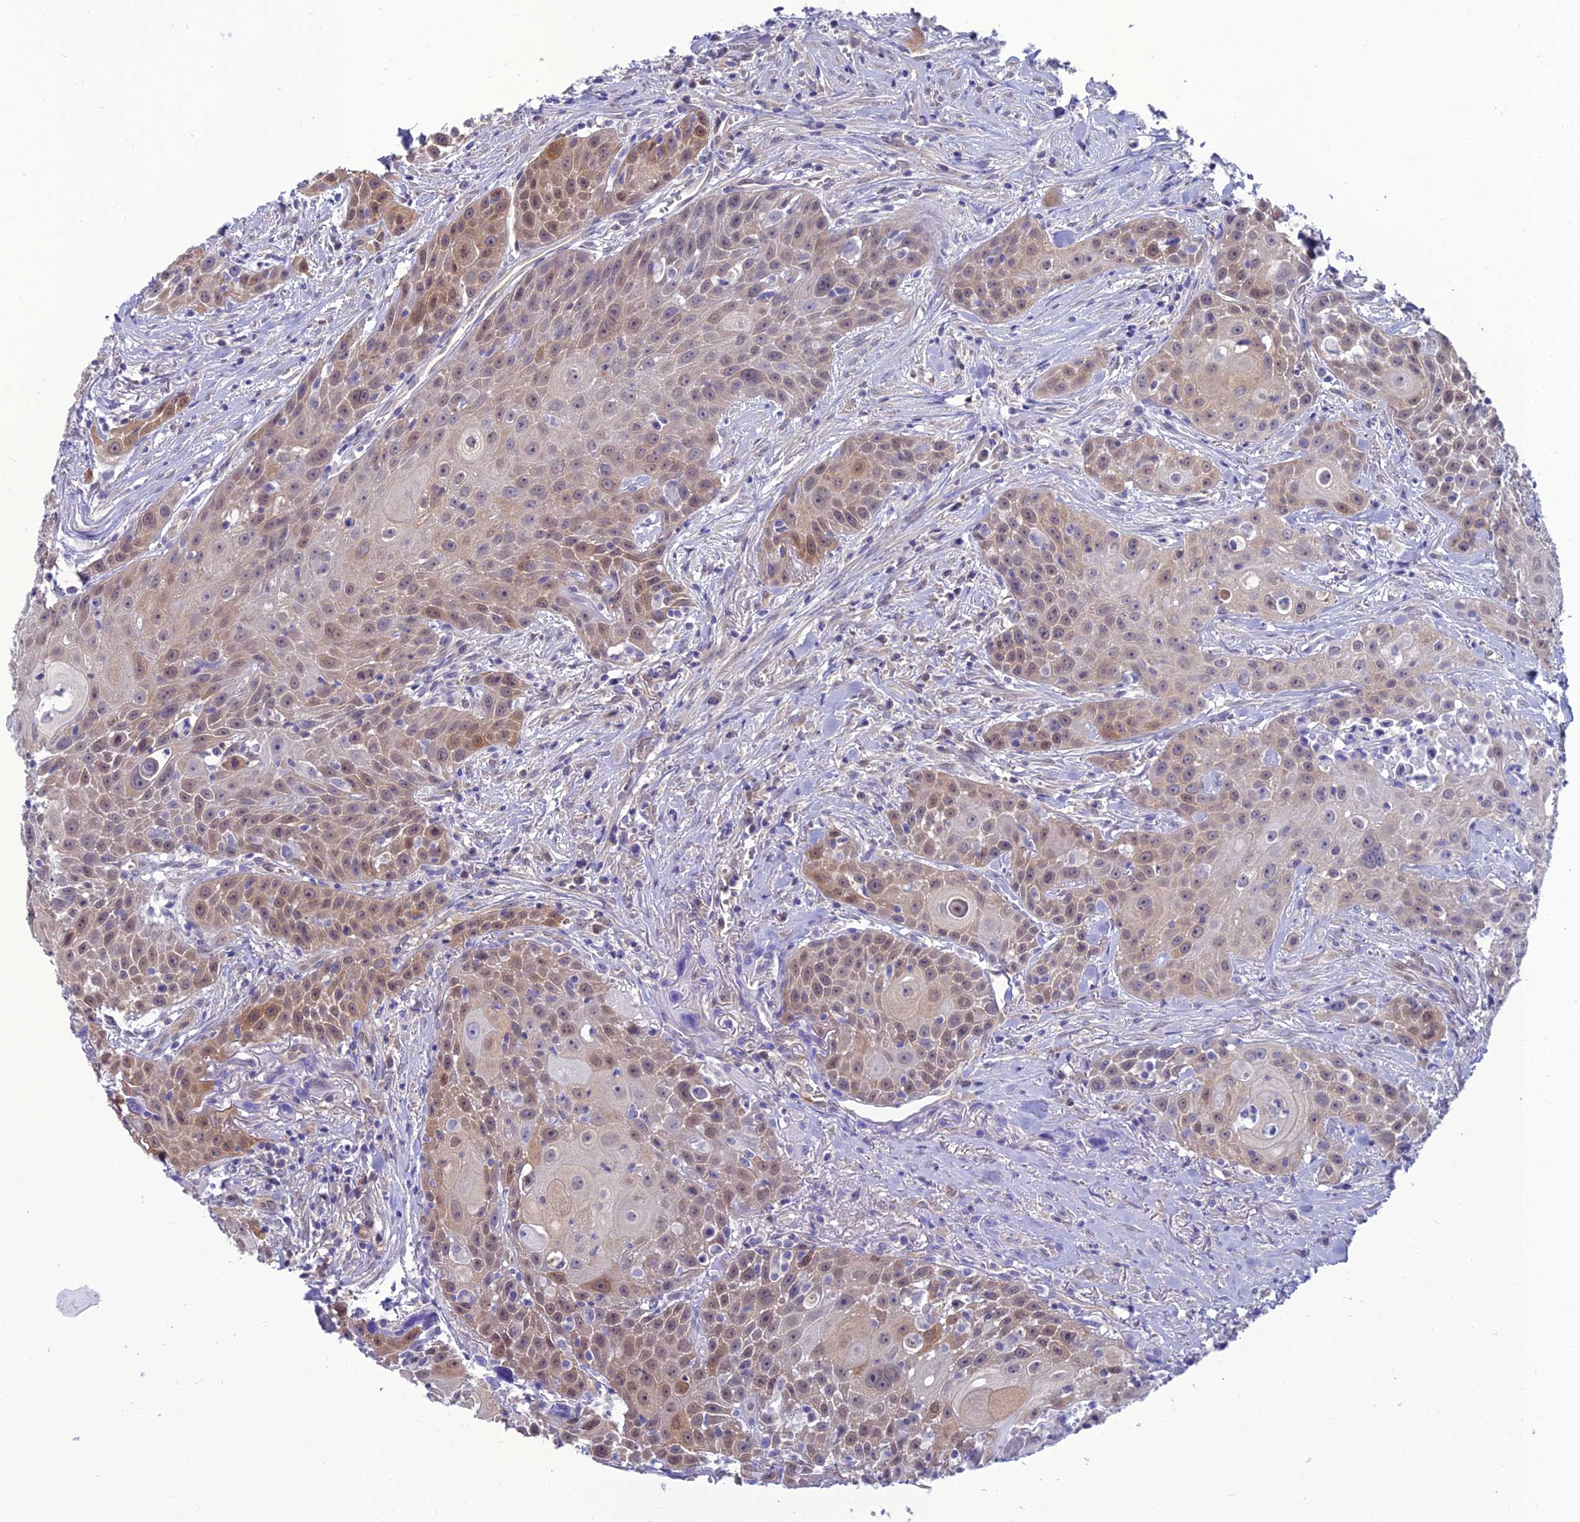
{"staining": {"intensity": "moderate", "quantity": "25%-75%", "location": "cytoplasmic/membranous"}, "tissue": "head and neck cancer", "cell_type": "Tumor cells", "image_type": "cancer", "snomed": [{"axis": "morphology", "description": "Squamous cell carcinoma, NOS"}, {"axis": "topography", "description": "Oral tissue"}, {"axis": "topography", "description": "Head-Neck"}], "caption": "Moderate cytoplasmic/membranous expression is present in about 25%-75% of tumor cells in head and neck squamous cell carcinoma.", "gene": "GNPNAT1", "patient": {"sex": "female", "age": 82}}